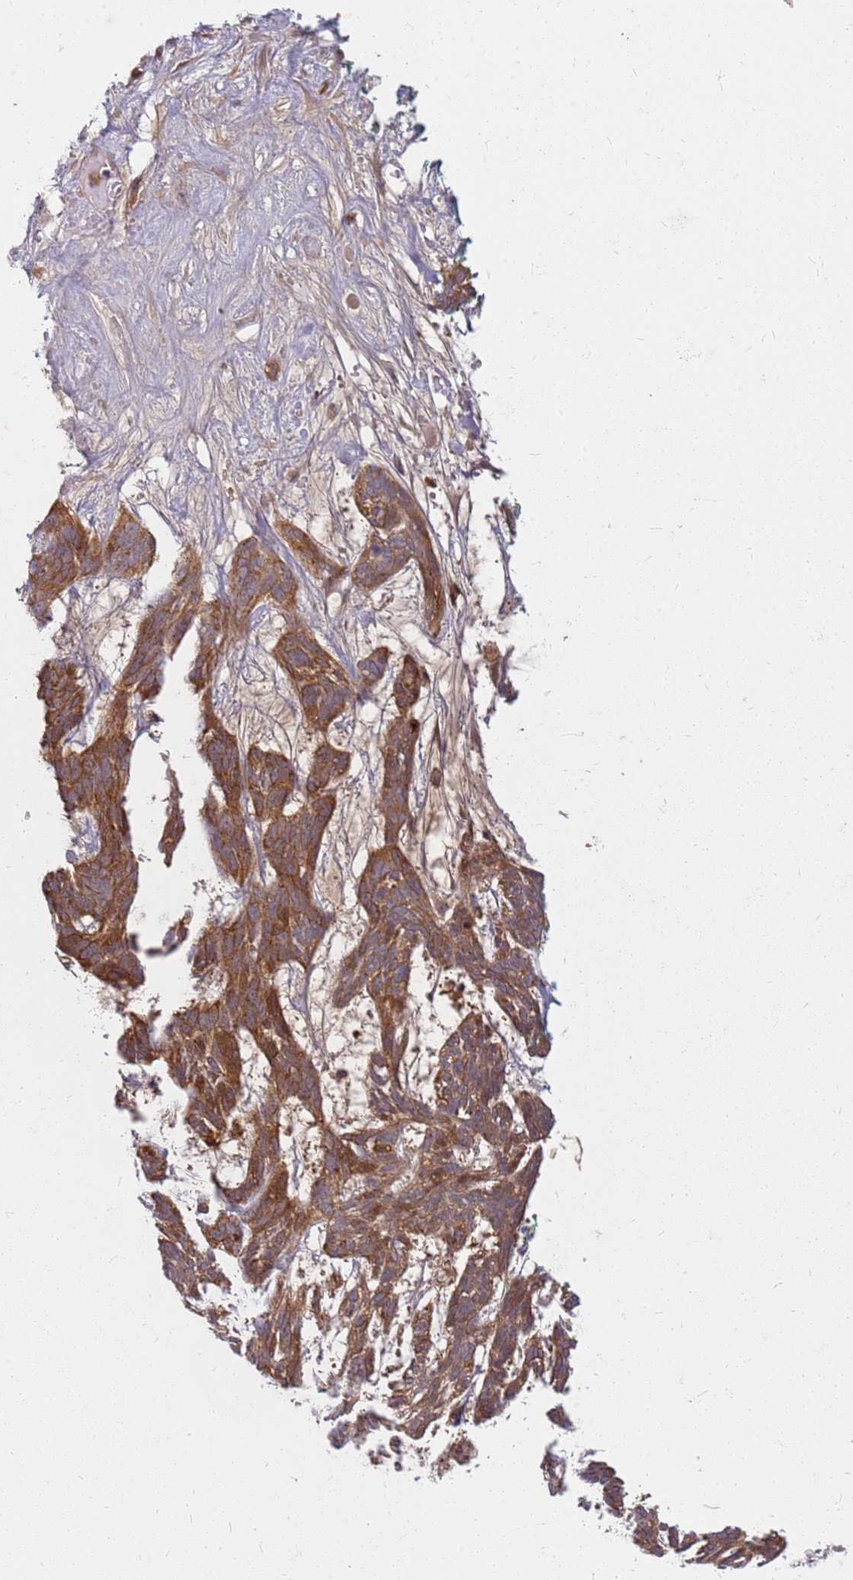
{"staining": {"intensity": "moderate", "quantity": ">75%", "location": "cytoplasmic/membranous"}, "tissue": "skin cancer", "cell_type": "Tumor cells", "image_type": "cancer", "snomed": [{"axis": "morphology", "description": "Basal cell carcinoma"}, {"axis": "topography", "description": "Skin"}], "caption": "The histopathology image demonstrates a brown stain indicating the presence of a protein in the cytoplasmic/membranous of tumor cells in basal cell carcinoma (skin).", "gene": "CCDC159", "patient": {"sex": "male", "age": 88}}